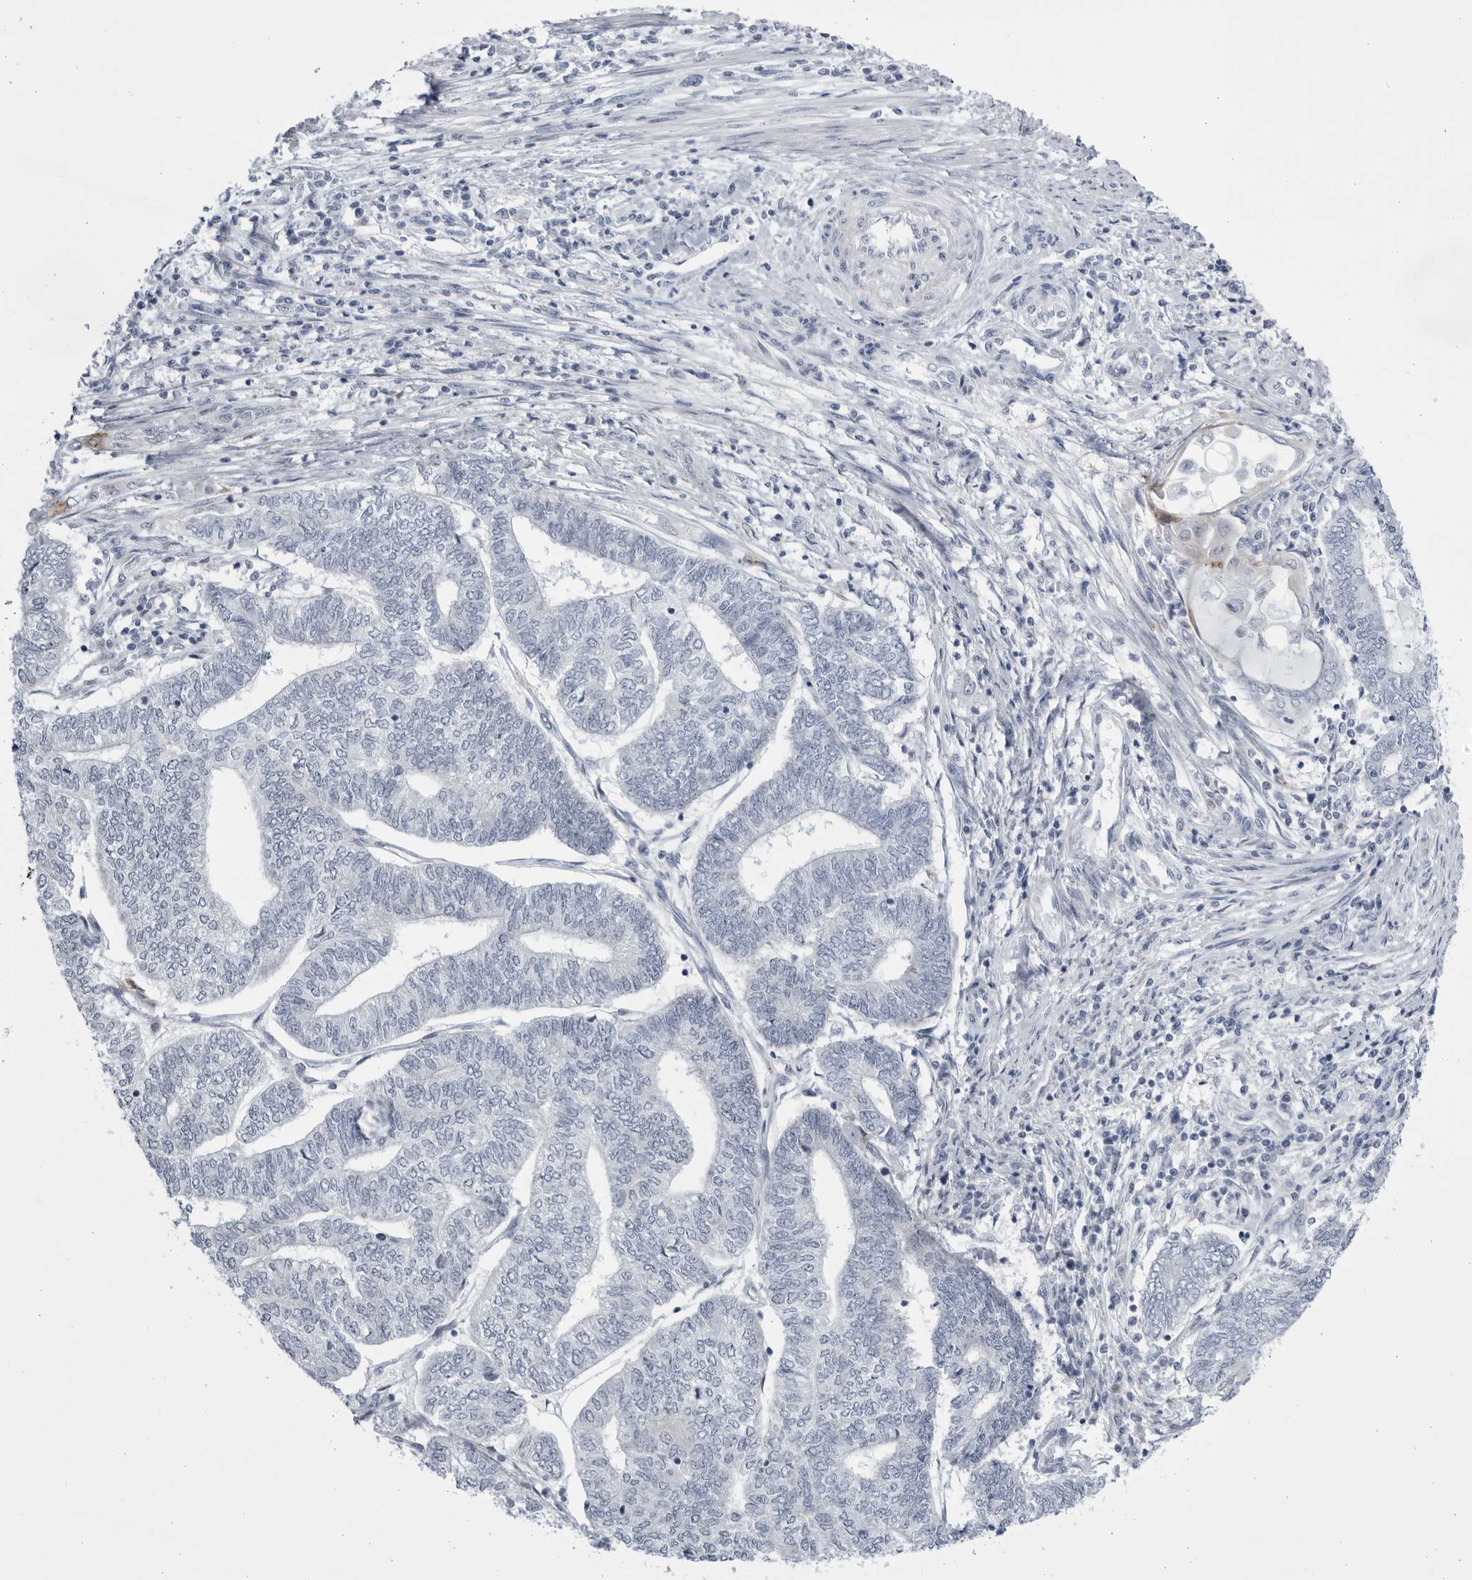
{"staining": {"intensity": "negative", "quantity": "none", "location": "none"}, "tissue": "endometrial cancer", "cell_type": "Tumor cells", "image_type": "cancer", "snomed": [{"axis": "morphology", "description": "Adenocarcinoma, NOS"}, {"axis": "topography", "description": "Uterus"}, {"axis": "topography", "description": "Endometrium"}], "caption": "Human adenocarcinoma (endometrial) stained for a protein using IHC shows no positivity in tumor cells.", "gene": "CCDC181", "patient": {"sex": "female", "age": 70}}